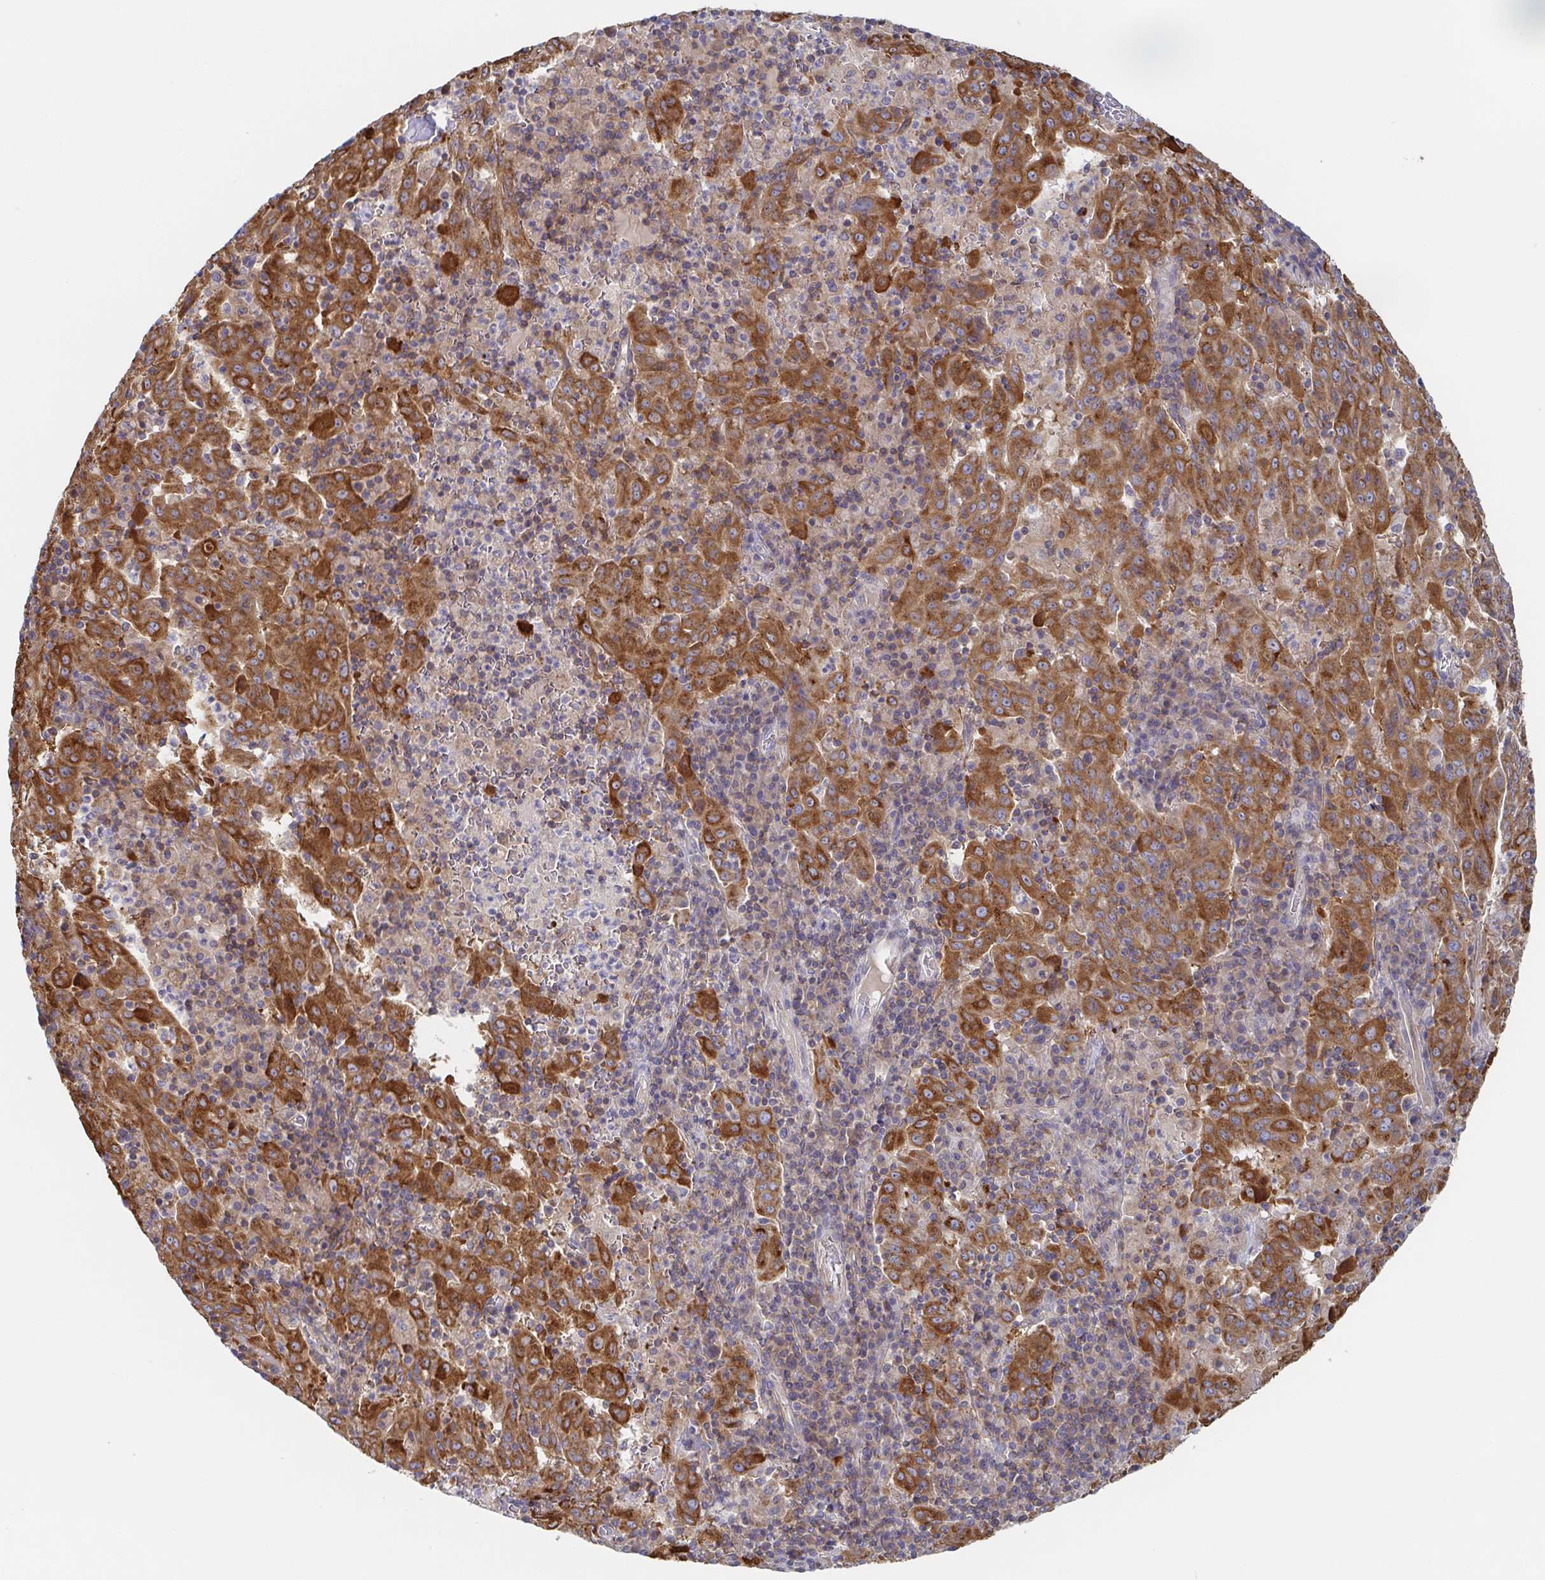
{"staining": {"intensity": "strong", "quantity": ">75%", "location": "cytoplasmic/membranous"}, "tissue": "pancreatic cancer", "cell_type": "Tumor cells", "image_type": "cancer", "snomed": [{"axis": "morphology", "description": "Adenocarcinoma, NOS"}, {"axis": "topography", "description": "Pancreas"}], "caption": "Tumor cells reveal strong cytoplasmic/membranous expression in approximately >75% of cells in adenocarcinoma (pancreatic).", "gene": "TUFT1", "patient": {"sex": "male", "age": 63}}